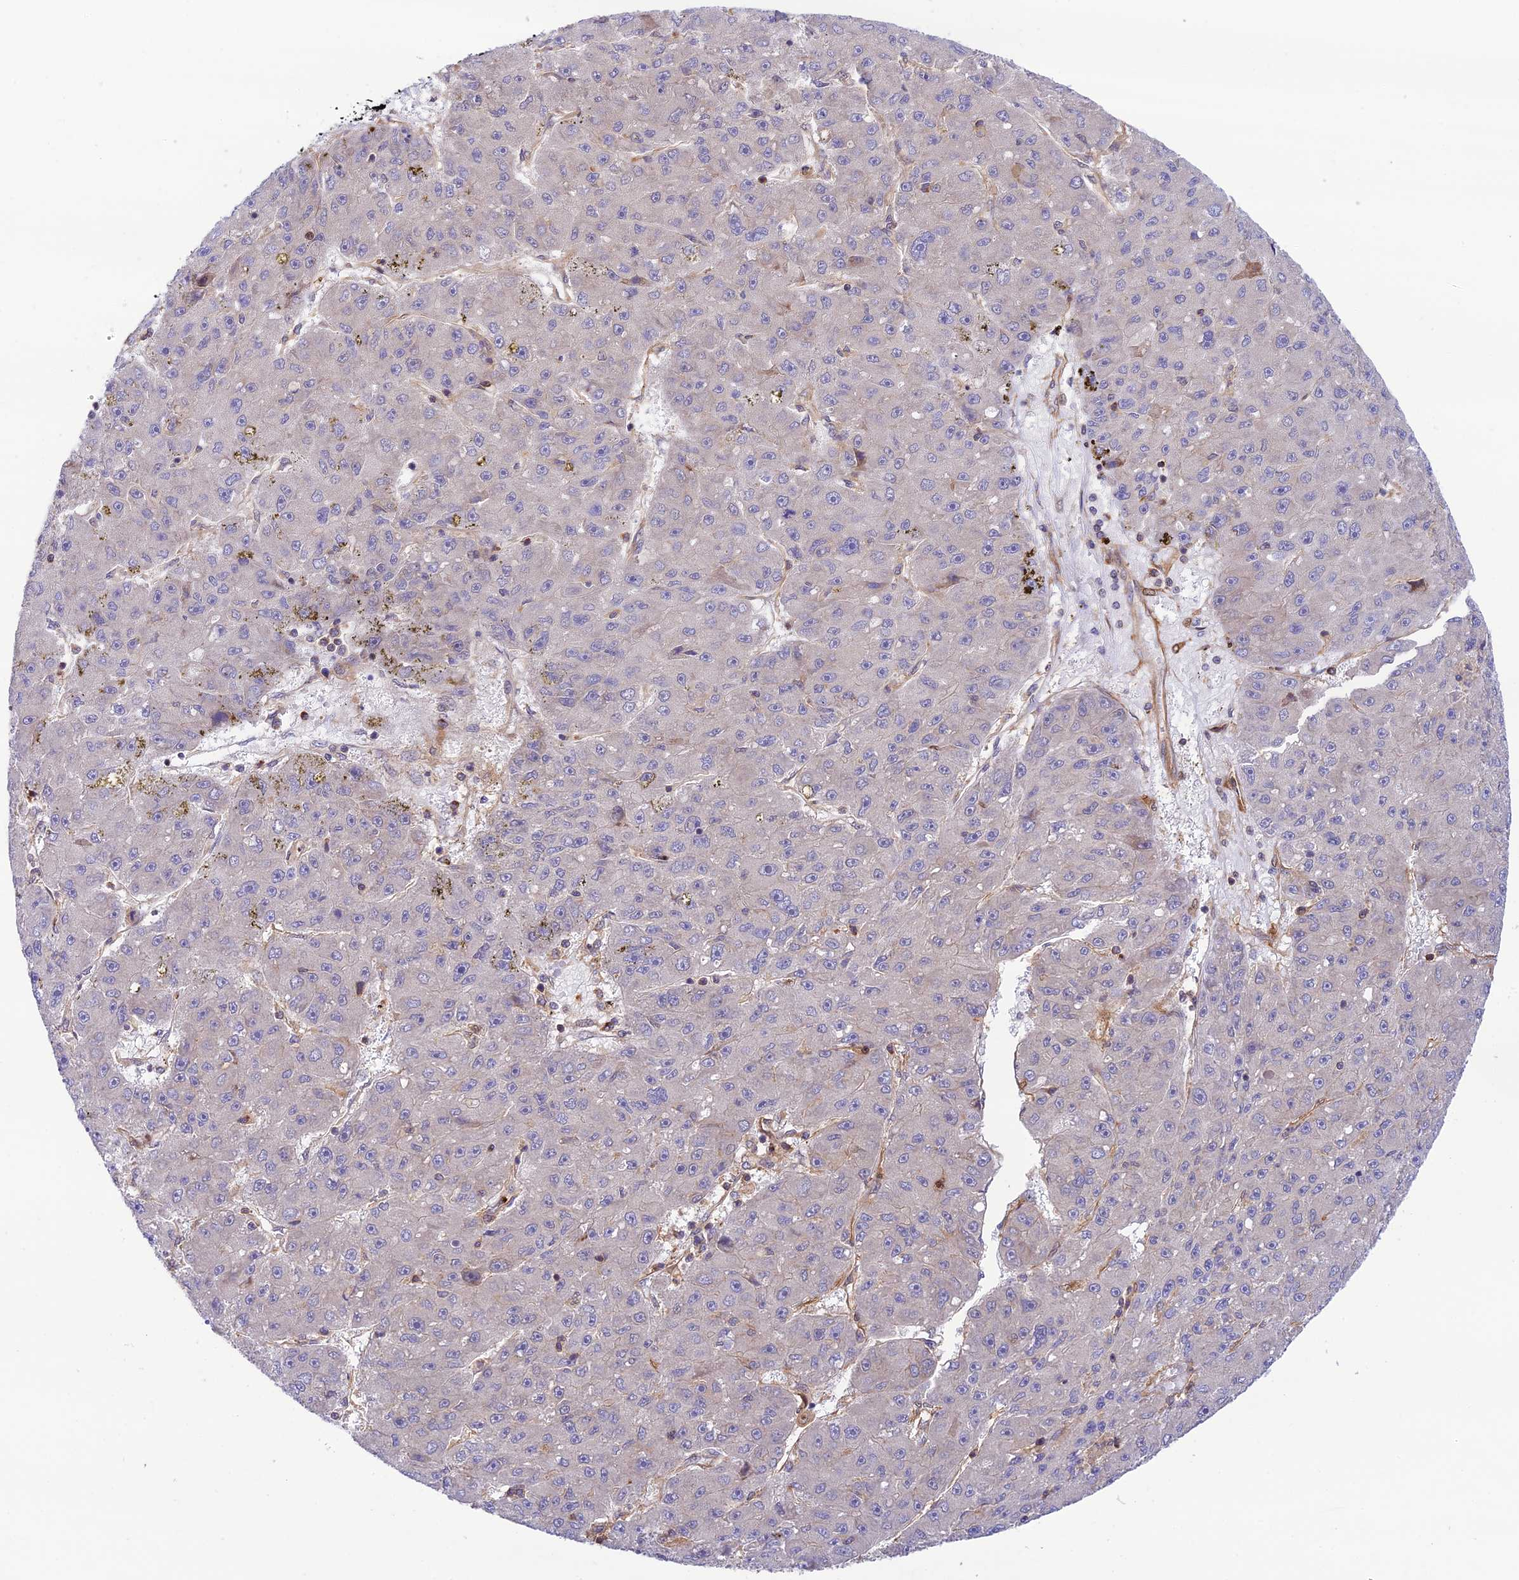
{"staining": {"intensity": "negative", "quantity": "none", "location": "none"}, "tissue": "liver cancer", "cell_type": "Tumor cells", "image_type": "cancer", "snomed": [{"axis": "morphology", "description": "Carcinoma, Hepatocellular, NOS"}, {"axis": "topography", "description": "Liver"}], "caption": "Tumor cells show no significant positivity in hepatocellular carcinoma (liver).", "gene": "EVI5L", "patient": {"sex": "male", "age": 67}}